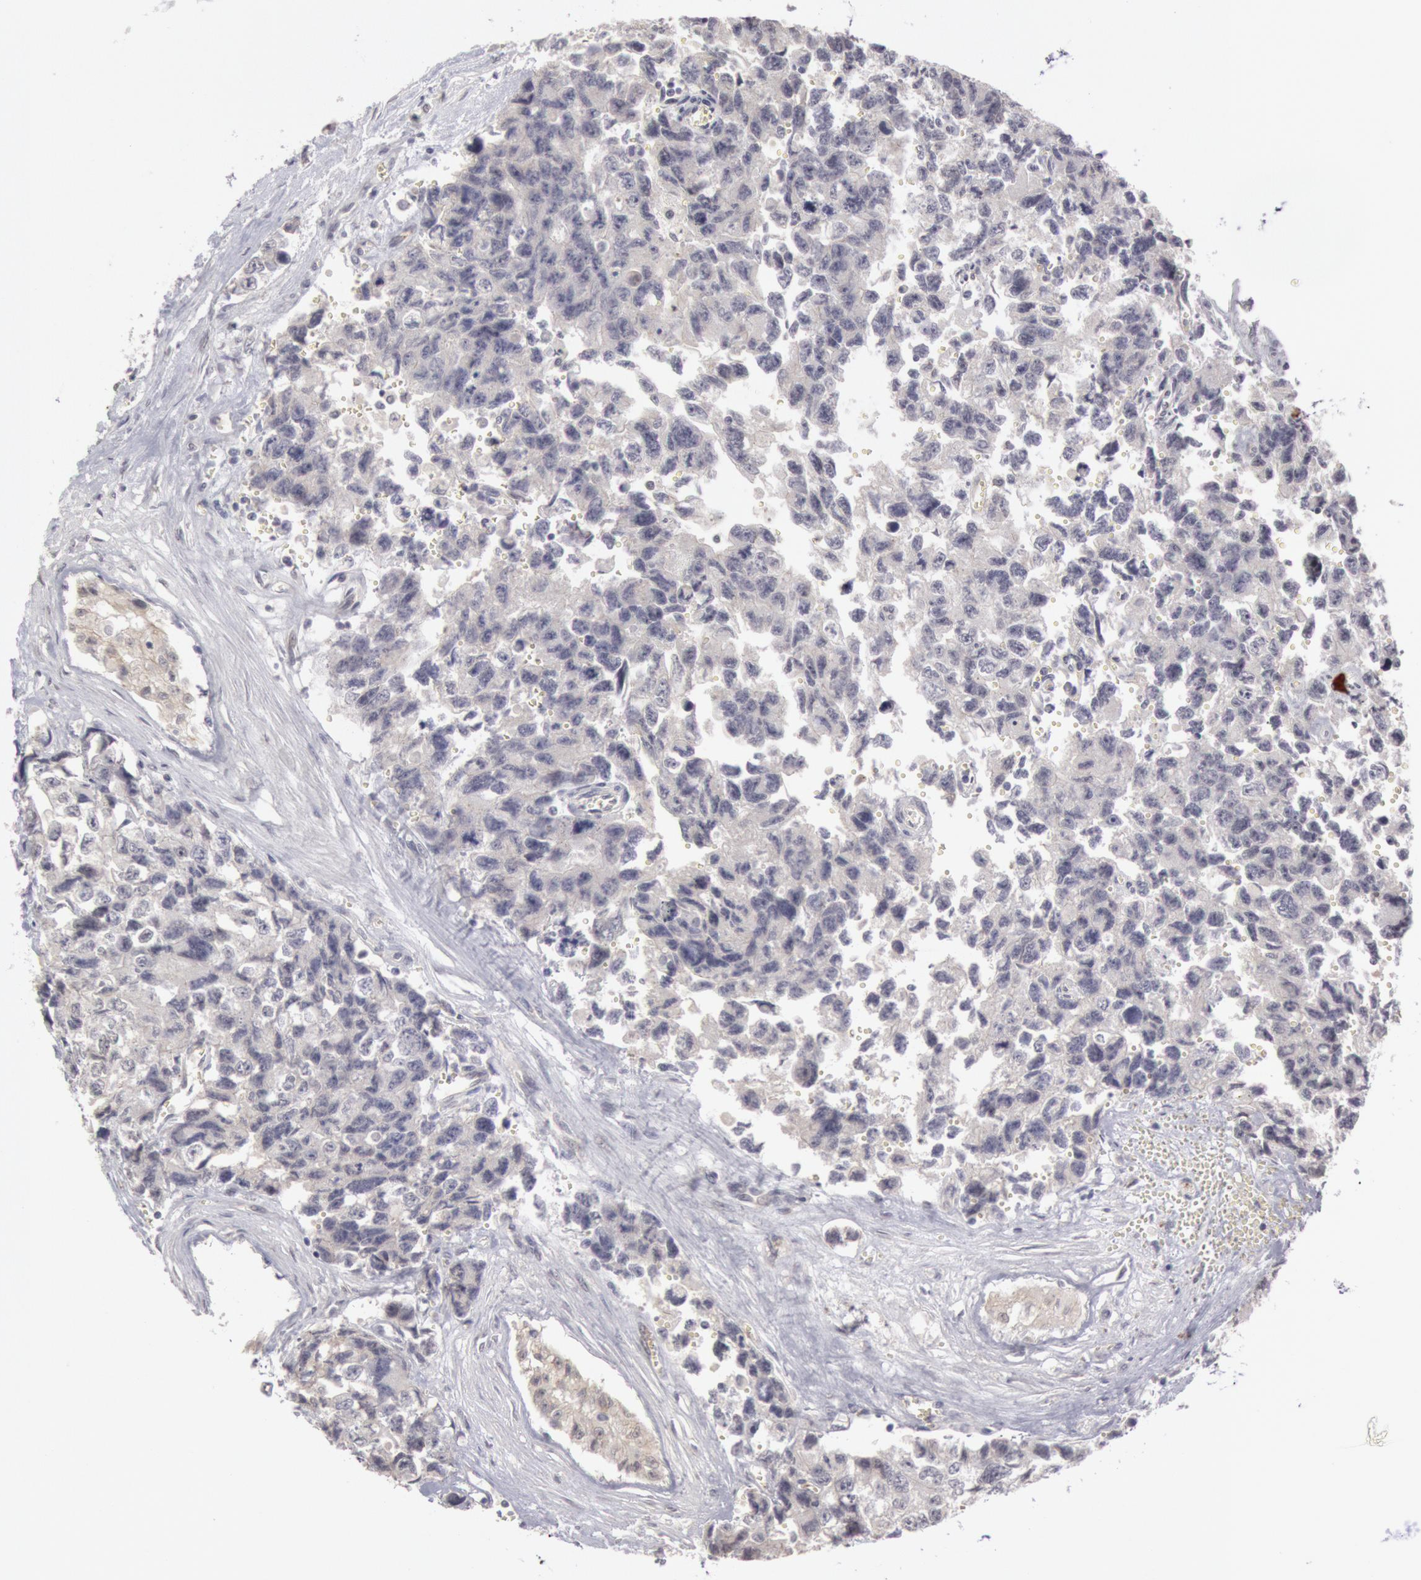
{"staining": {"intensity": "negative", "quantity": "none", "location": "none"}, "tissue": "testis cancer", "cell_type": "Tumor cells", "image_type": "cancer", "snomed": [{"axis": "morphology", "description": "Carcinoma, Embryonal, NOS"}, {"axis": "topography", "description": "Testis"}], "caption": "Embryonal carcinoma (testis) was stained to show a protein in brown. There is no significant staining in tumor cells.", "gene": "RIMBP3C", "patient": {"sex": "male", "age": 31}}